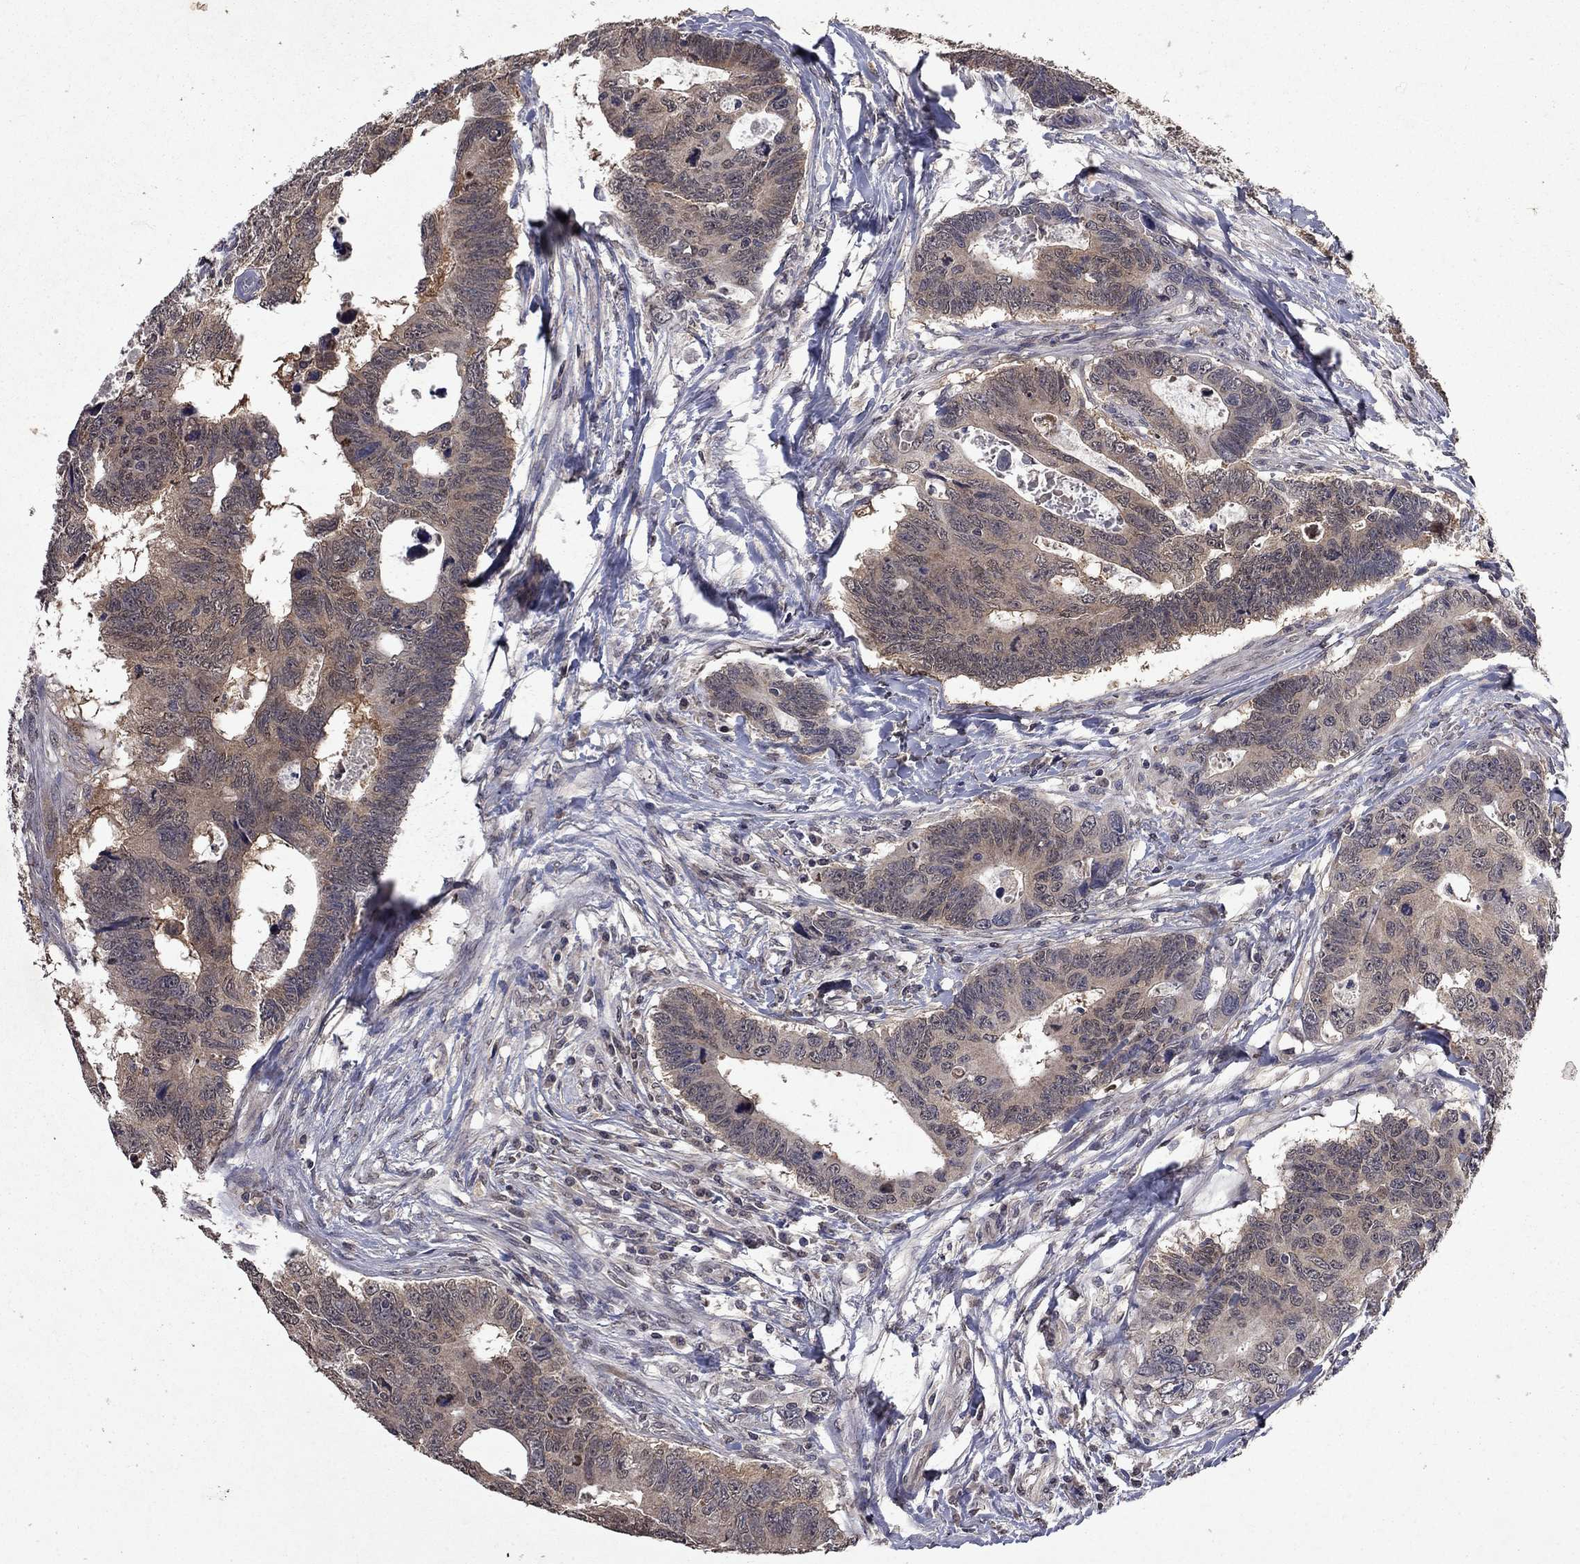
{"staining": {"intensity": "weak", "quantity": ">75%", "location": "cytoplasmic/membranous,nuclear"}, "tissue": "colorectal cancer", "cell_type": "Tumor cells", "image_type": "cancer", "snomed": [{"axis": "morphology", "description": "Adenocarcinoma, NOS"}, {"axis": "topography", "description": "Colon"}], "caption": "A high-resolution micrograph shows immunohistochemistry (IHC) staining of colorectal cancer (adenocarcinoma), which shows weak cytoplasmic/membranous and nuclear staining in about >75% of tumor cells.", "gene": "TTC38", "patient": {"sex": "female", "age": 77}}